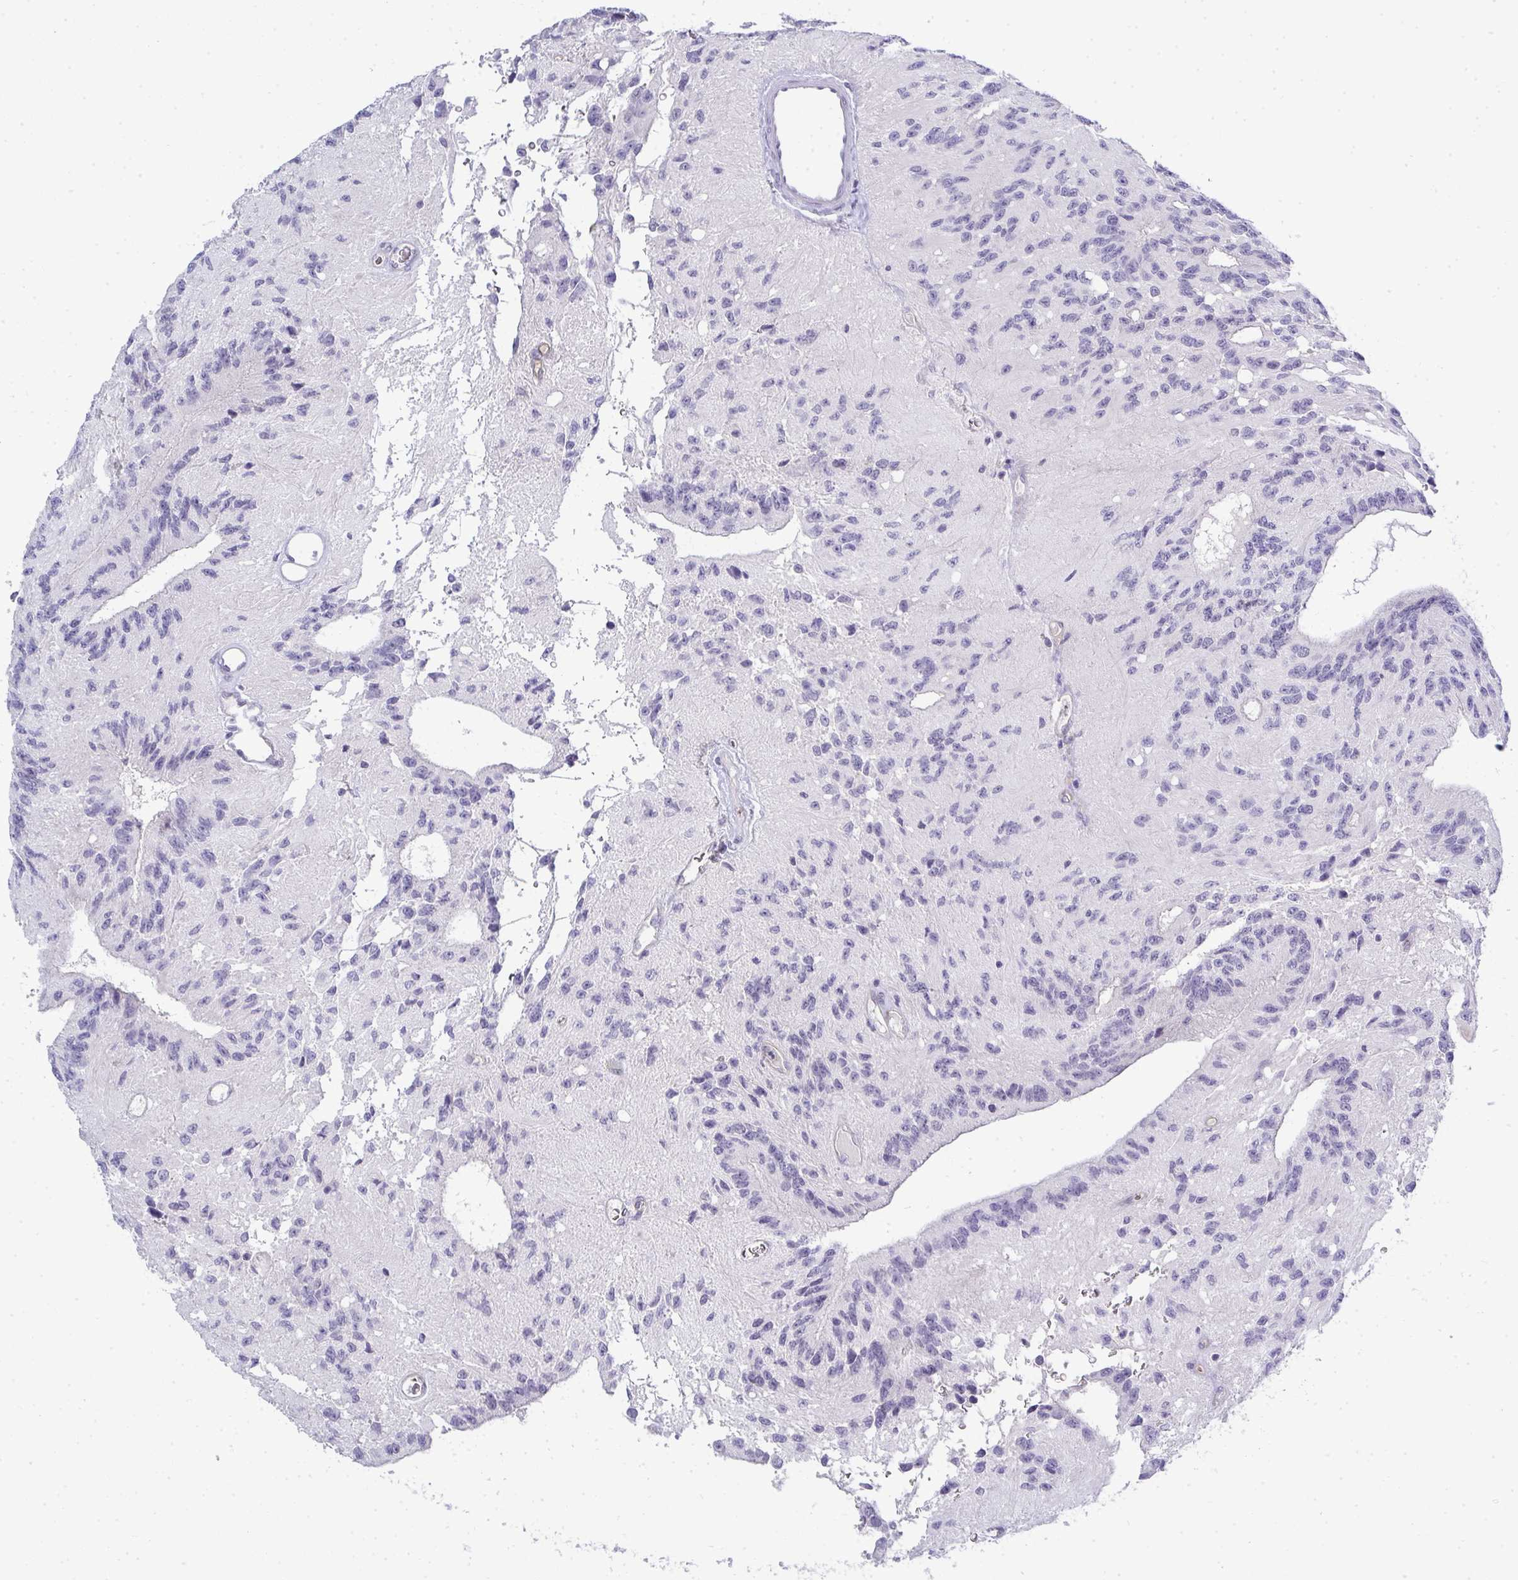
{"staining": {"intensity": "negative", "quantity": "none", "location": "none"}, "tissue": "glioma", "cell_type": "Tumor cells", "image_type": "cancer", "snomed": [{"axis": "morphology", "description": "Glioma, malignant, Low grade"}, {"axis": "topography", "description": "Brain"}], "caption": "Immunohistochemistry (IHC) histopathology image of neoplastic tissue: human low-grade glioma (malignant) stained with DAB demonstrates no significant protein staining in tumor cells.", "gene": "TMEM82", "patient": {"sex": "male", "age": 31}}